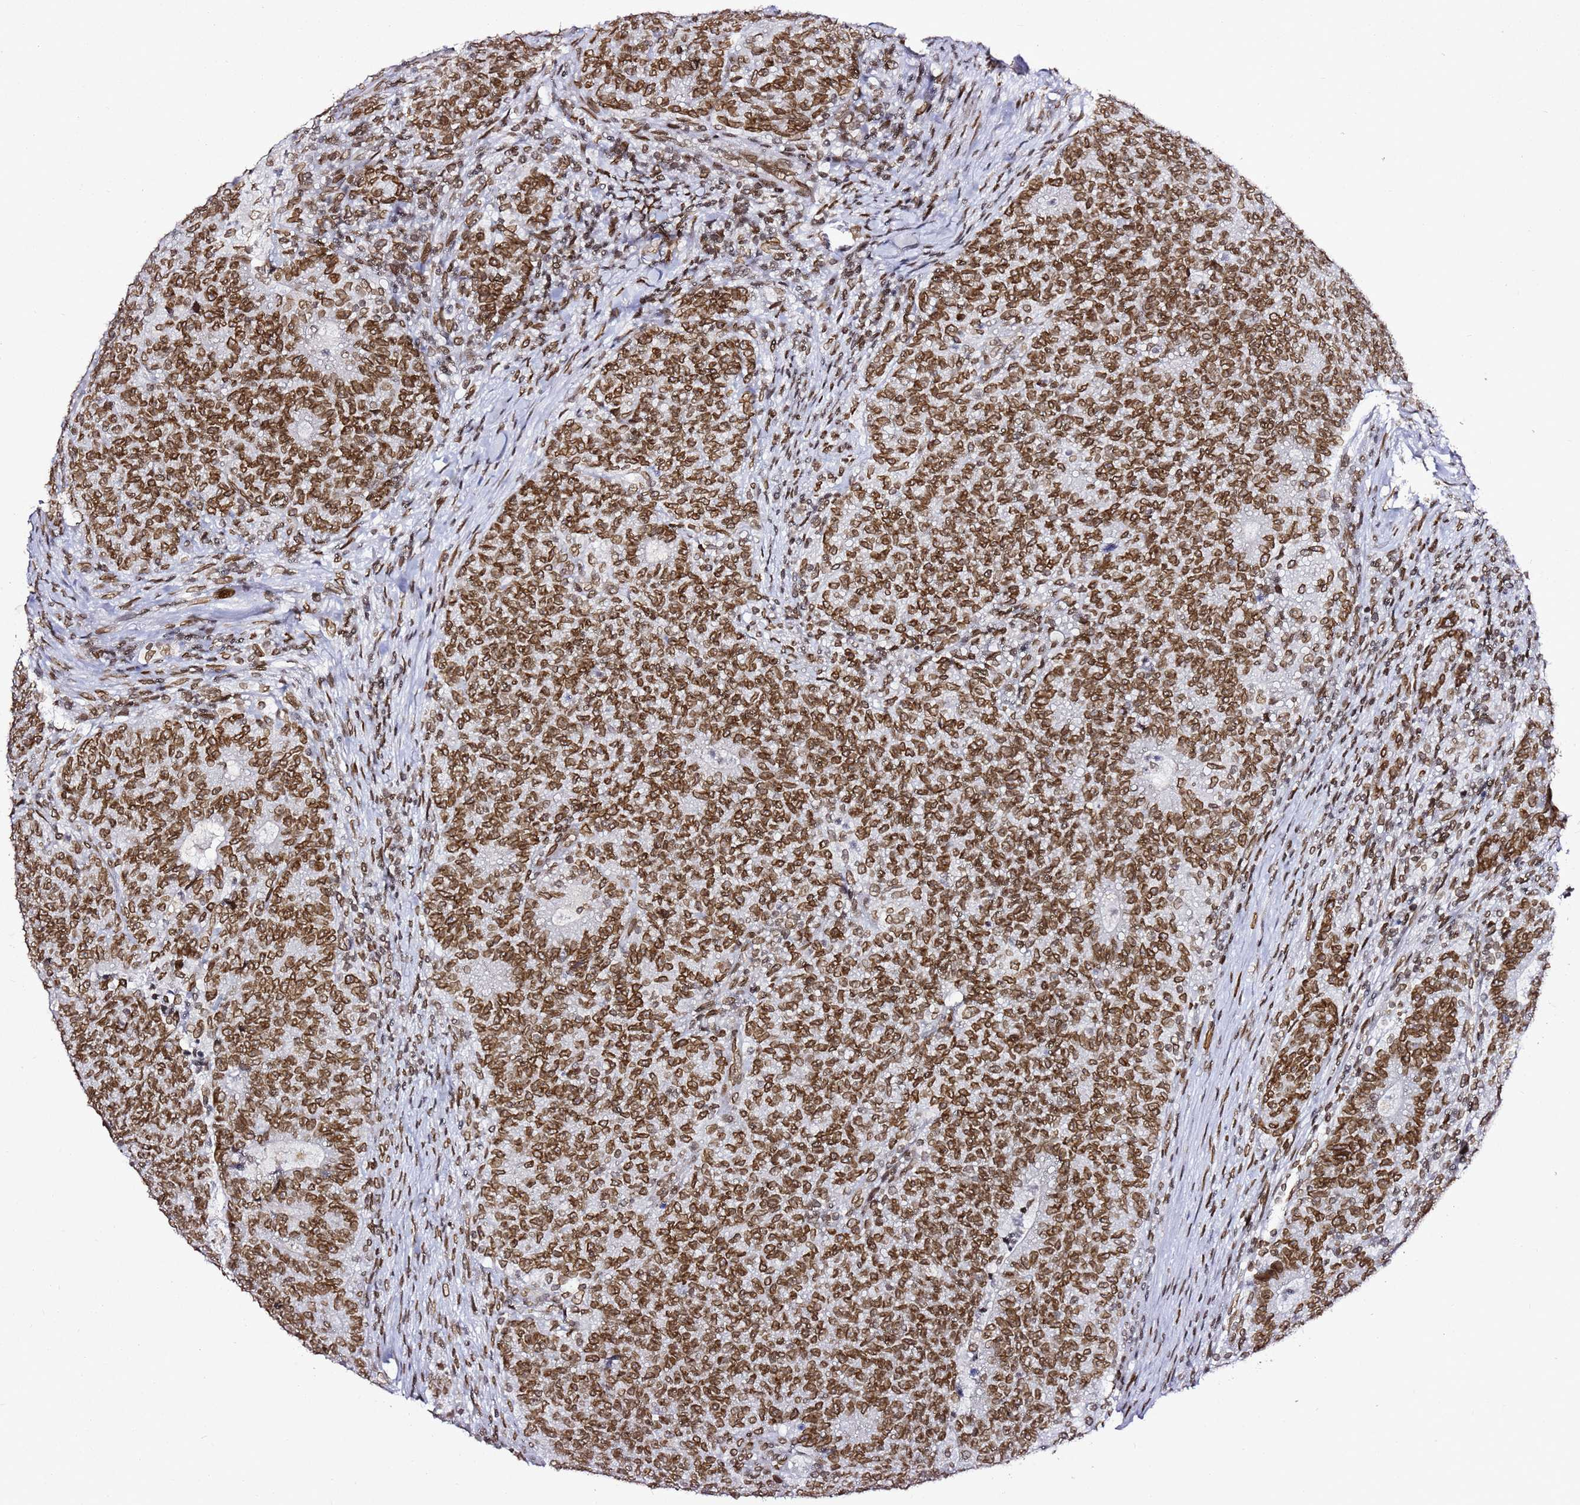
{"staining": {"intensity": "strong", "quantity": ">75%", "location": "nuclear"}, "tissue": "colorectal cancer", "cell_type": "Tumor cells", "image_type": "cancer", "snomed": [{"axis": "morphology", "description": "Adenocarcinoma, NOS"}, {"axis": "topography", "description": "Colon"}], "caption": "Approximately >75% of tumor cells in adenocarcinoma (colorectal) reveal strong nuclear protein positivity as visualized by brown immunohistochemical staining.", "gene": "POU6F1", "patient": {"sex": "female", "age": 75}}